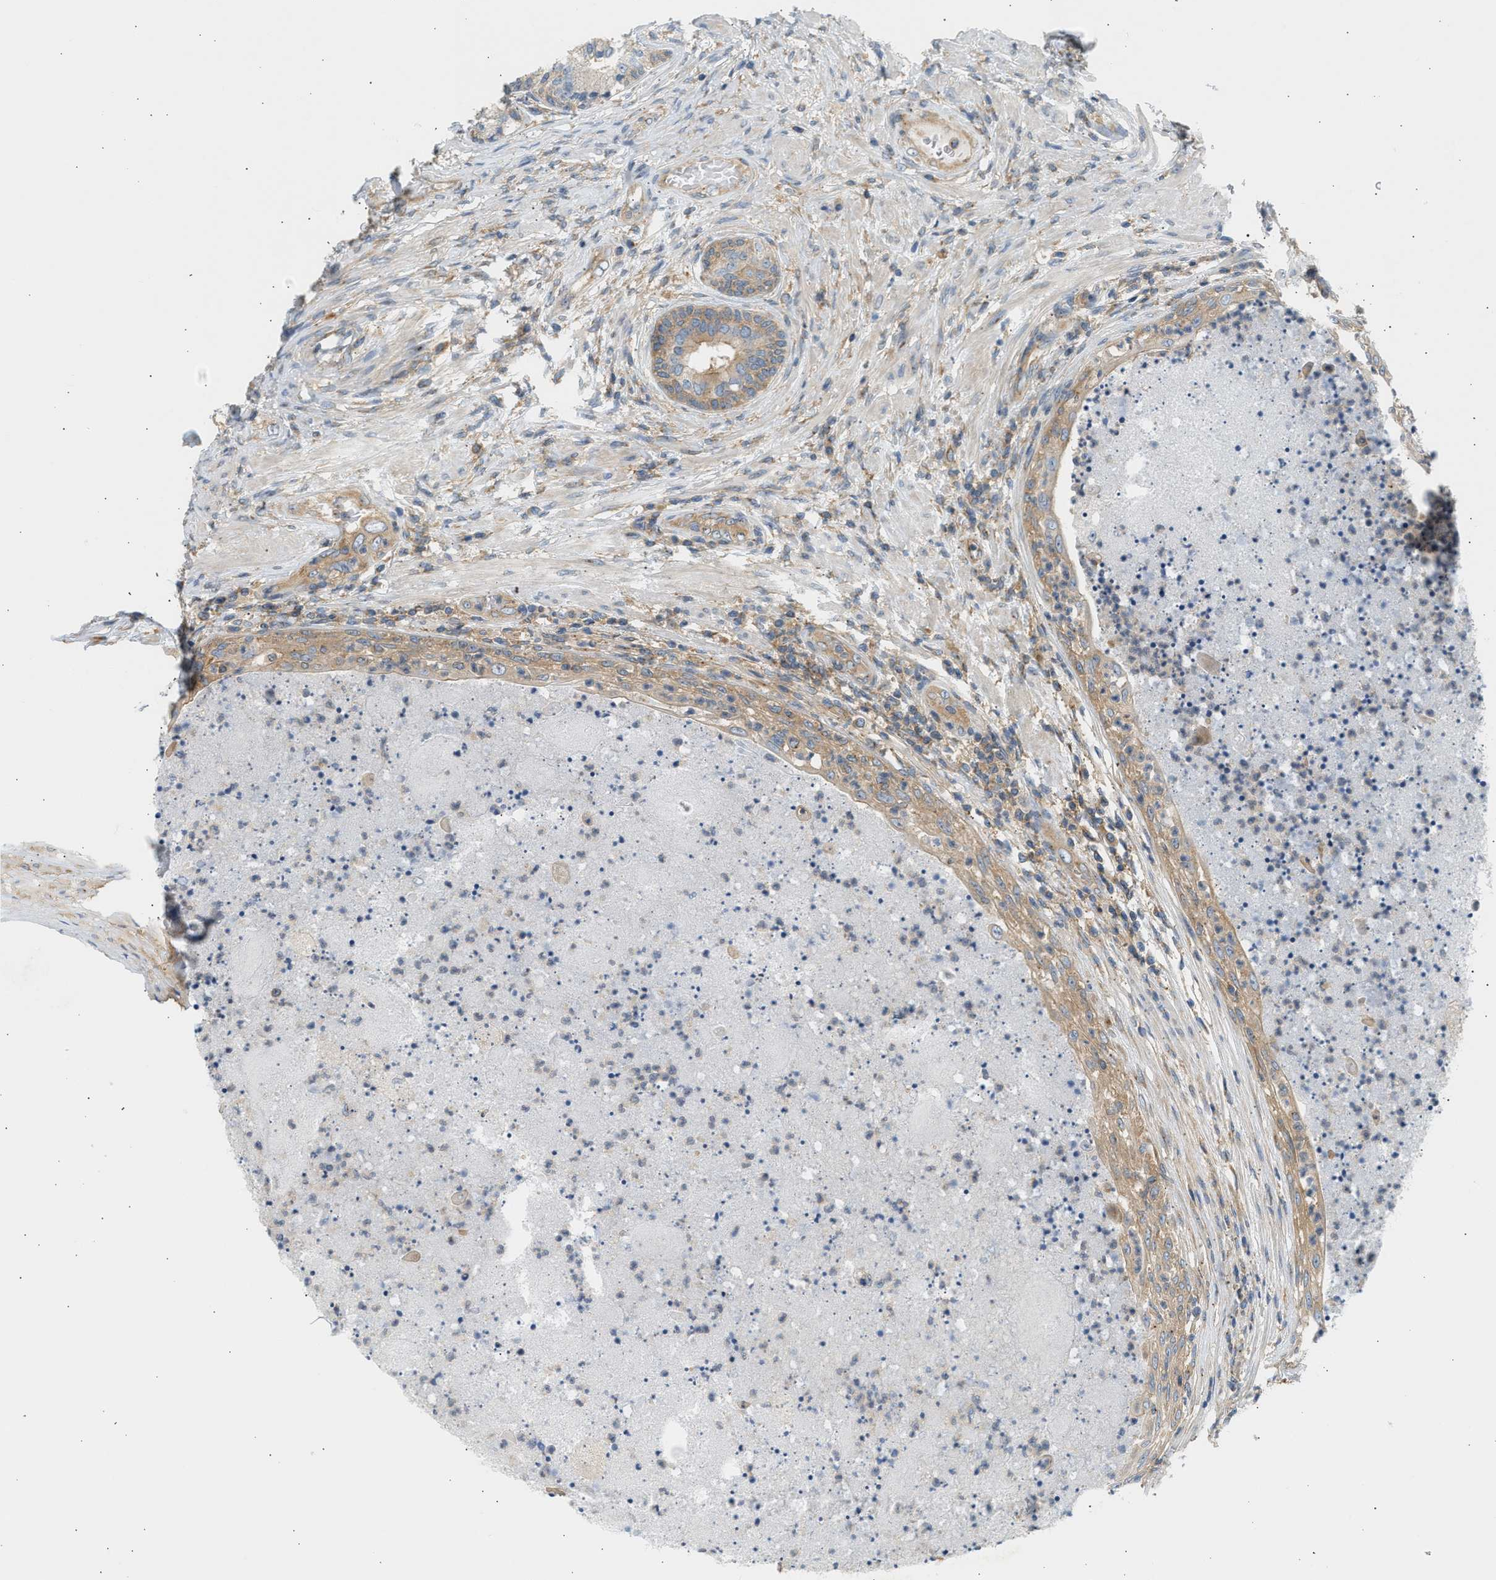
{"staining": {"intensity": "moderate", "quantity": ">75%", "location": "cytoplasmic/membranous"}, "tissue": "prostate", "cell_type": "Glandular cells", "image_type": "normal", "snomed": [{"axis": "morphology", "description": "Normal tissue, NOS"}, {"axis": "topography", "description": "Prostate"}], "caption": "Prostate stained with immunohistochemistry exhibits moderate cytoplasmic/membranous expression in about >75% of glandular cells. Immunohistochemistry (ihc) stains the protein in brown and the nuclei are stained blue.", "gene": "PAFAH1B1", "patient": {"sex": "male", "age": 76}}